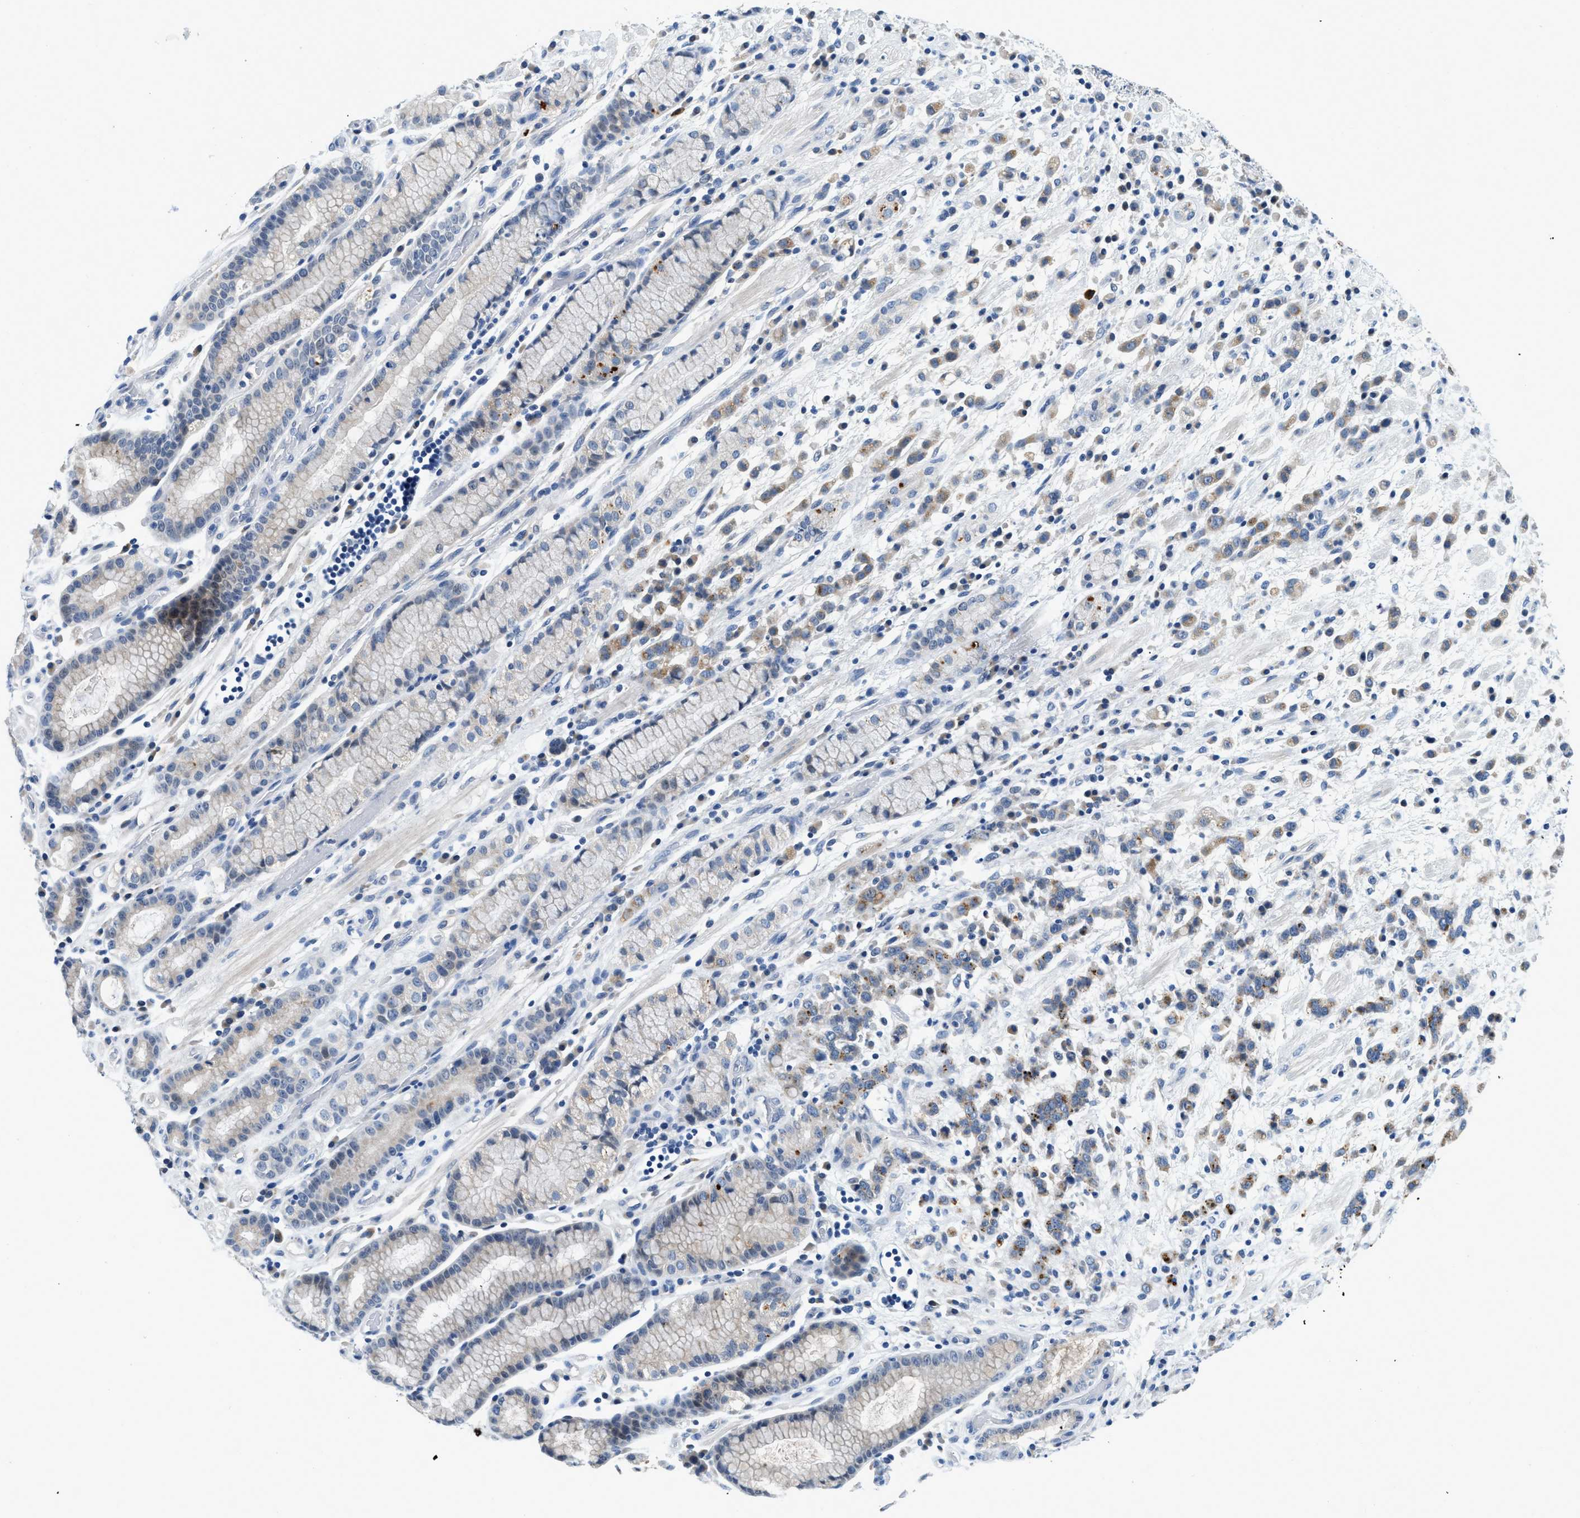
{"staining": {"intensity": "weak", "quantity": "25%-75%", "location": "cytoplasmic/membranous"}, "tissue": "stomach cancer", "cell_type": "Tumor cells", "image_type": "cancer", "snomed": [{"axis": "morphology", "description": "Adenocarcinoma, NOS"}, {"axis": "topography", "description": "Stomach, lower"}], "caption": "Human adenocarcinoma (stomach) stained with a protein marker shows weak staining in tumor cells.", "gene": "TSPAN3", "patient": {"sex": "male", "age": 88}}